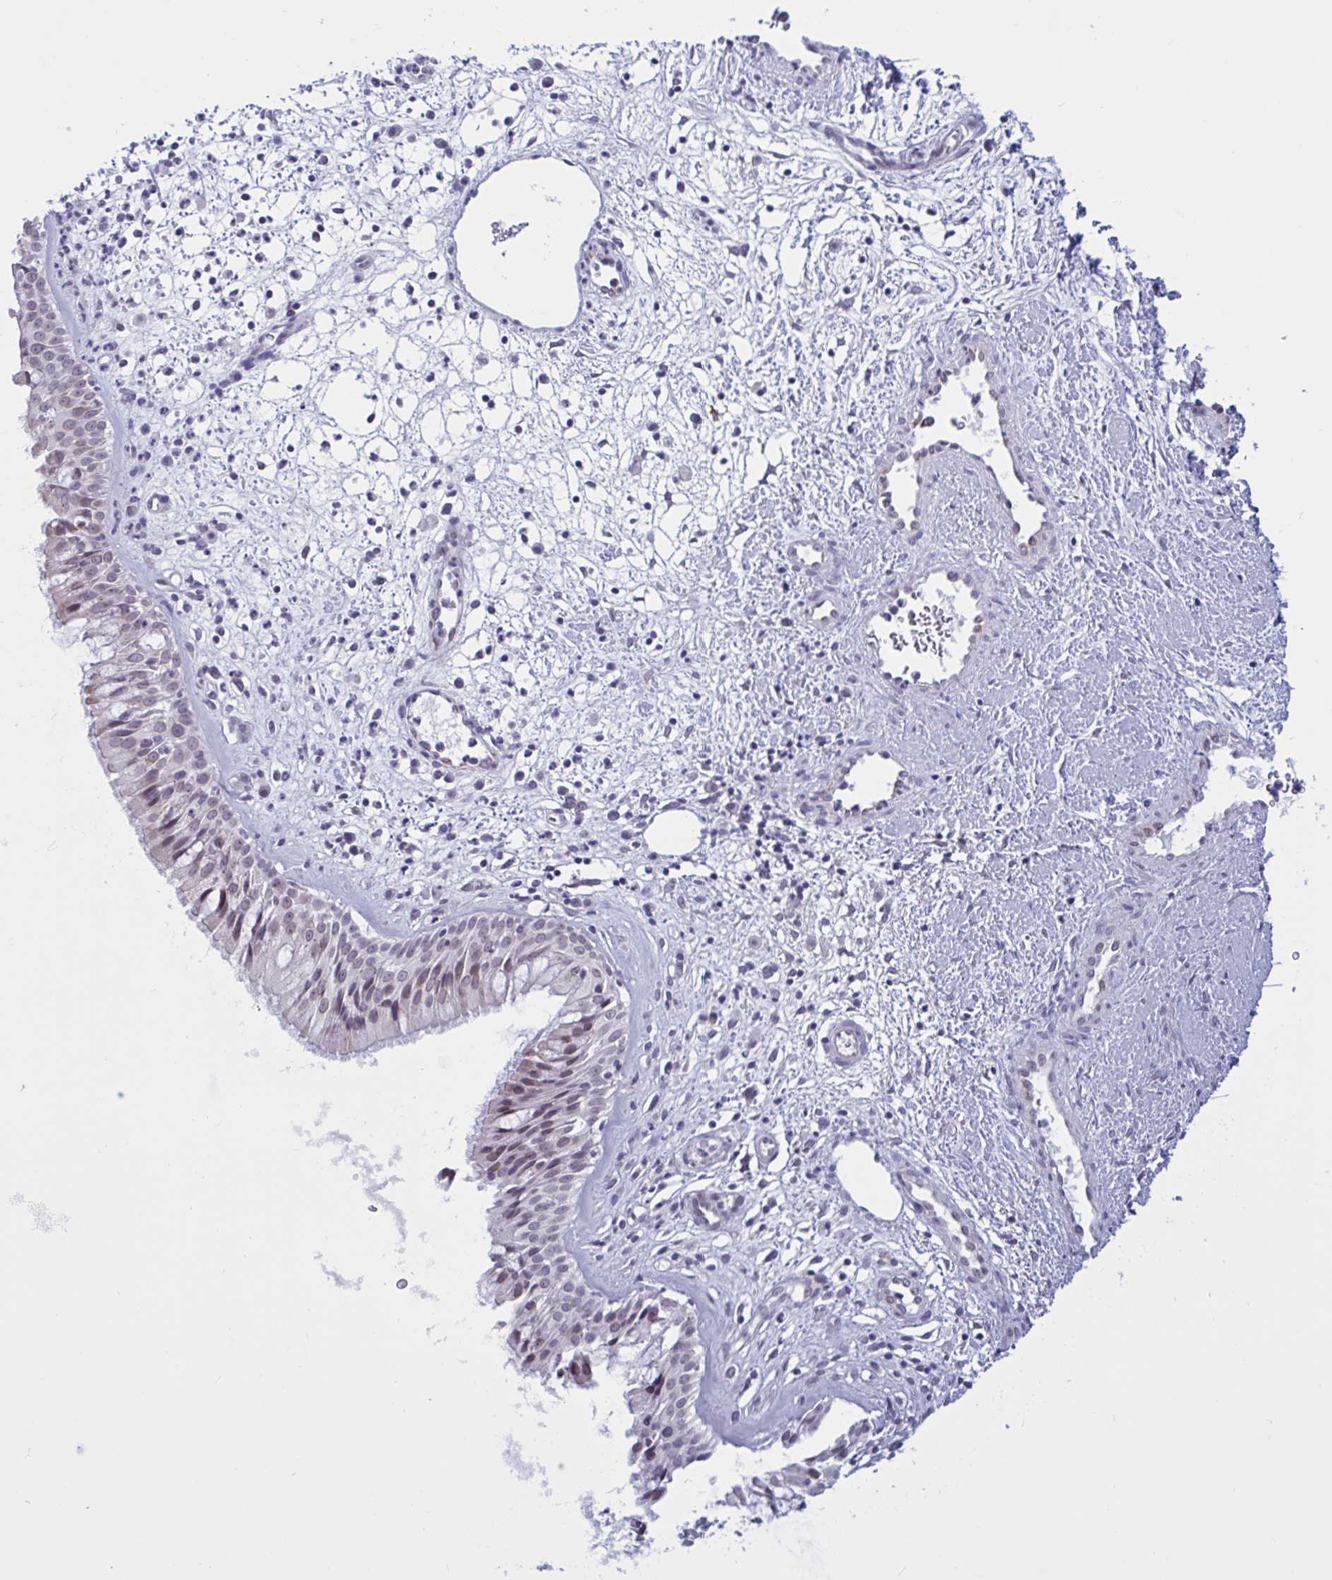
{"staining": {"intensity": "weak", "quantity": "<25%", "location": "nuclear"}, "tissue": "nasopharynx", "cell_type": "Respiratory epithelial cells", "image_type": "normal", "snomed": [{"axis": "morphology", "description": "Normal tissue, NOS"}, {"axis": "topography", "description": "Nasopharynx"}], "caption": "IHC image of benign nasopharynx: human nasopharynx stained with DAB displays no significant protein staining in respiratory epithelial cells.", "gene": "DOCK11", "patient": {"sex": "male", "age": 65}}